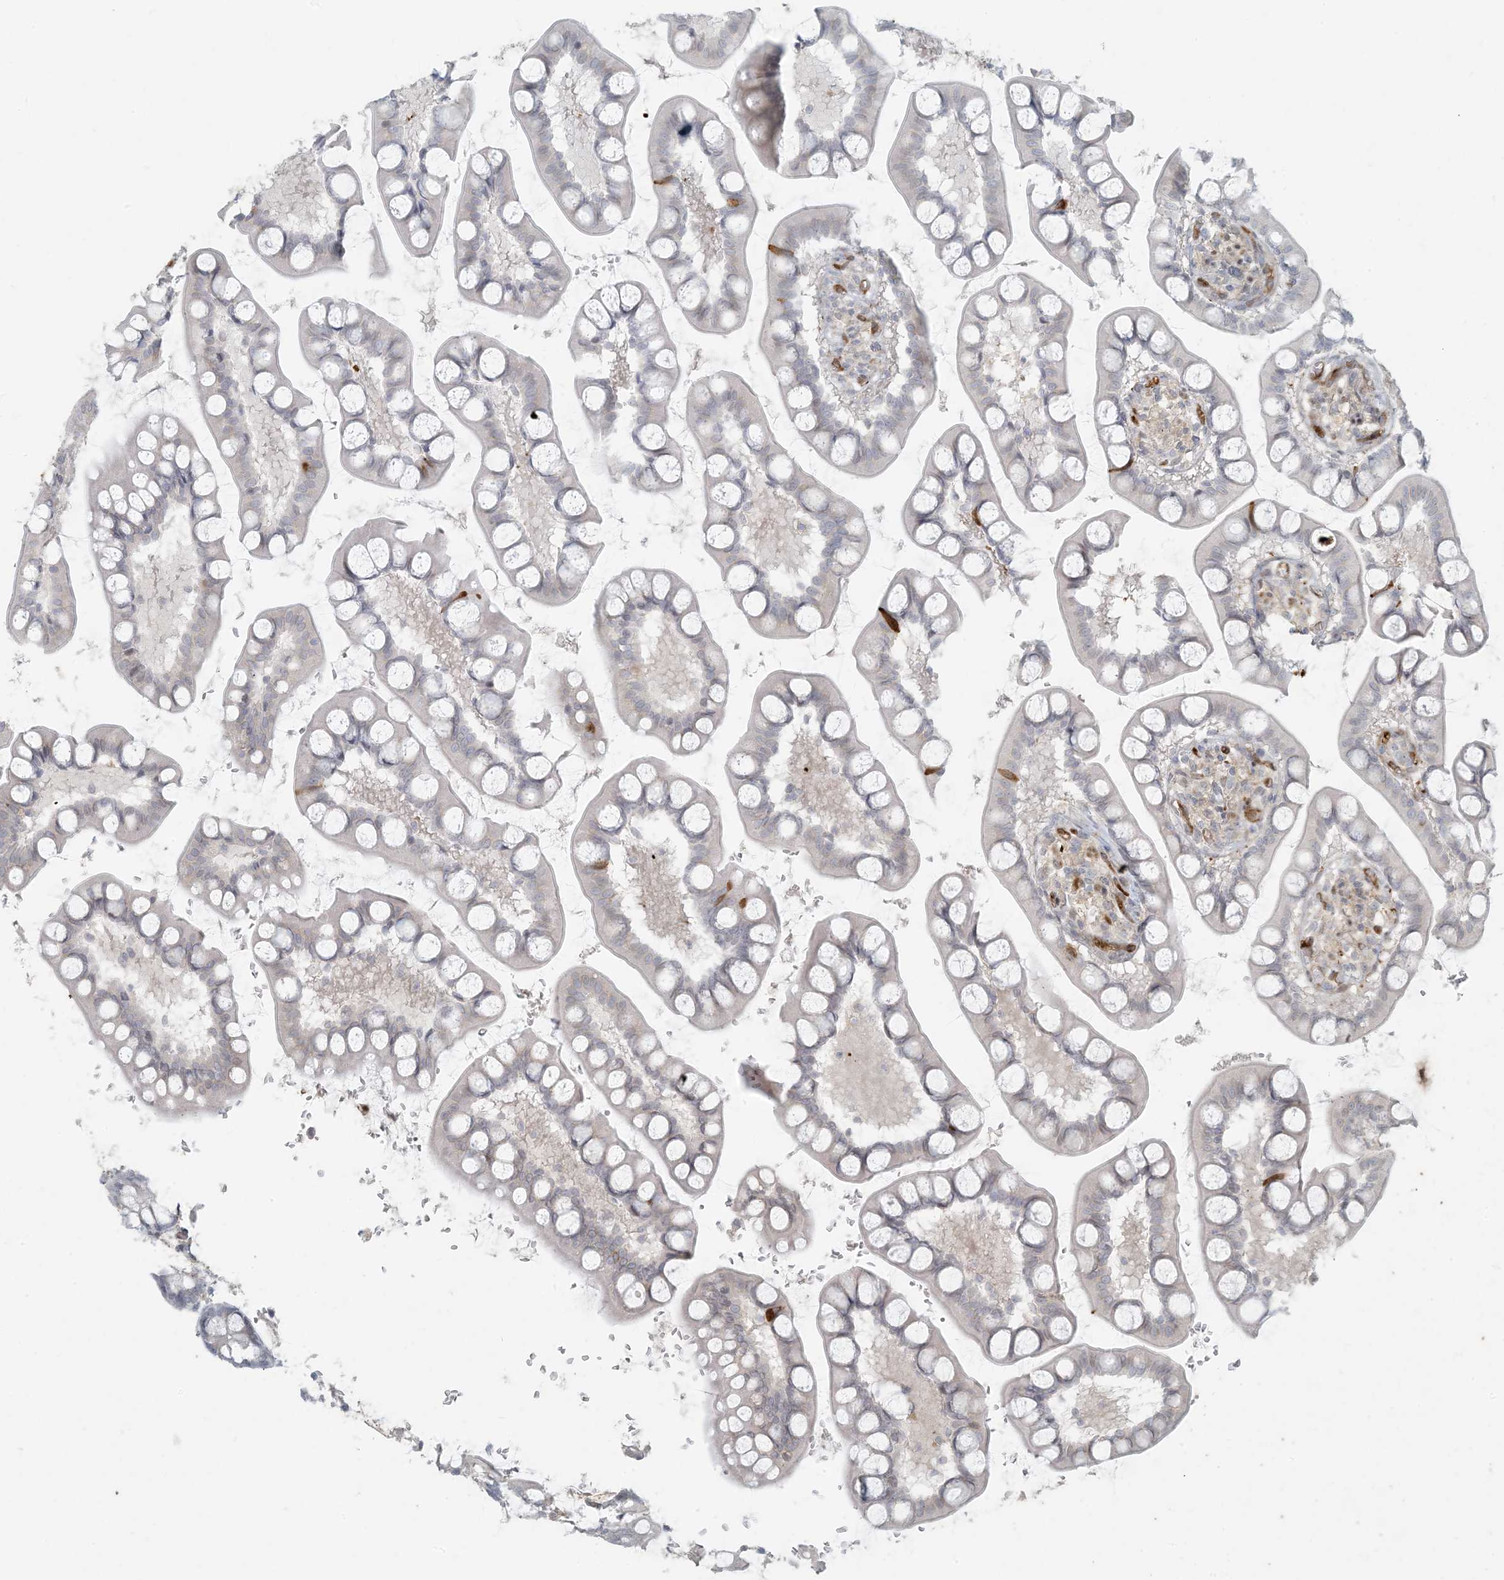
{"staining": {"intensity": "moderate", "quantity": "<25%", "location": "cytoplasmic/membranous"}, "tissue": "small intestine", "cell_type": "Glandular cells", "image_type": "normal", "snomed": [{"axis": "morphology", "description": "Normal tissue, NOS"}, {"axis": "topography", "description": "Small intestine"}], "caption": "High-magnification brightfield microscopy of benign small intestine stained with DAB (brown) and counterstained with hematoxylin (blue). glandular cells exhibit moderate cytoplasmic/membranous expression is appreciated in about<25% of cells.", "gene": "BCORL1", "patient": {"sex": "male", "age": 52}}